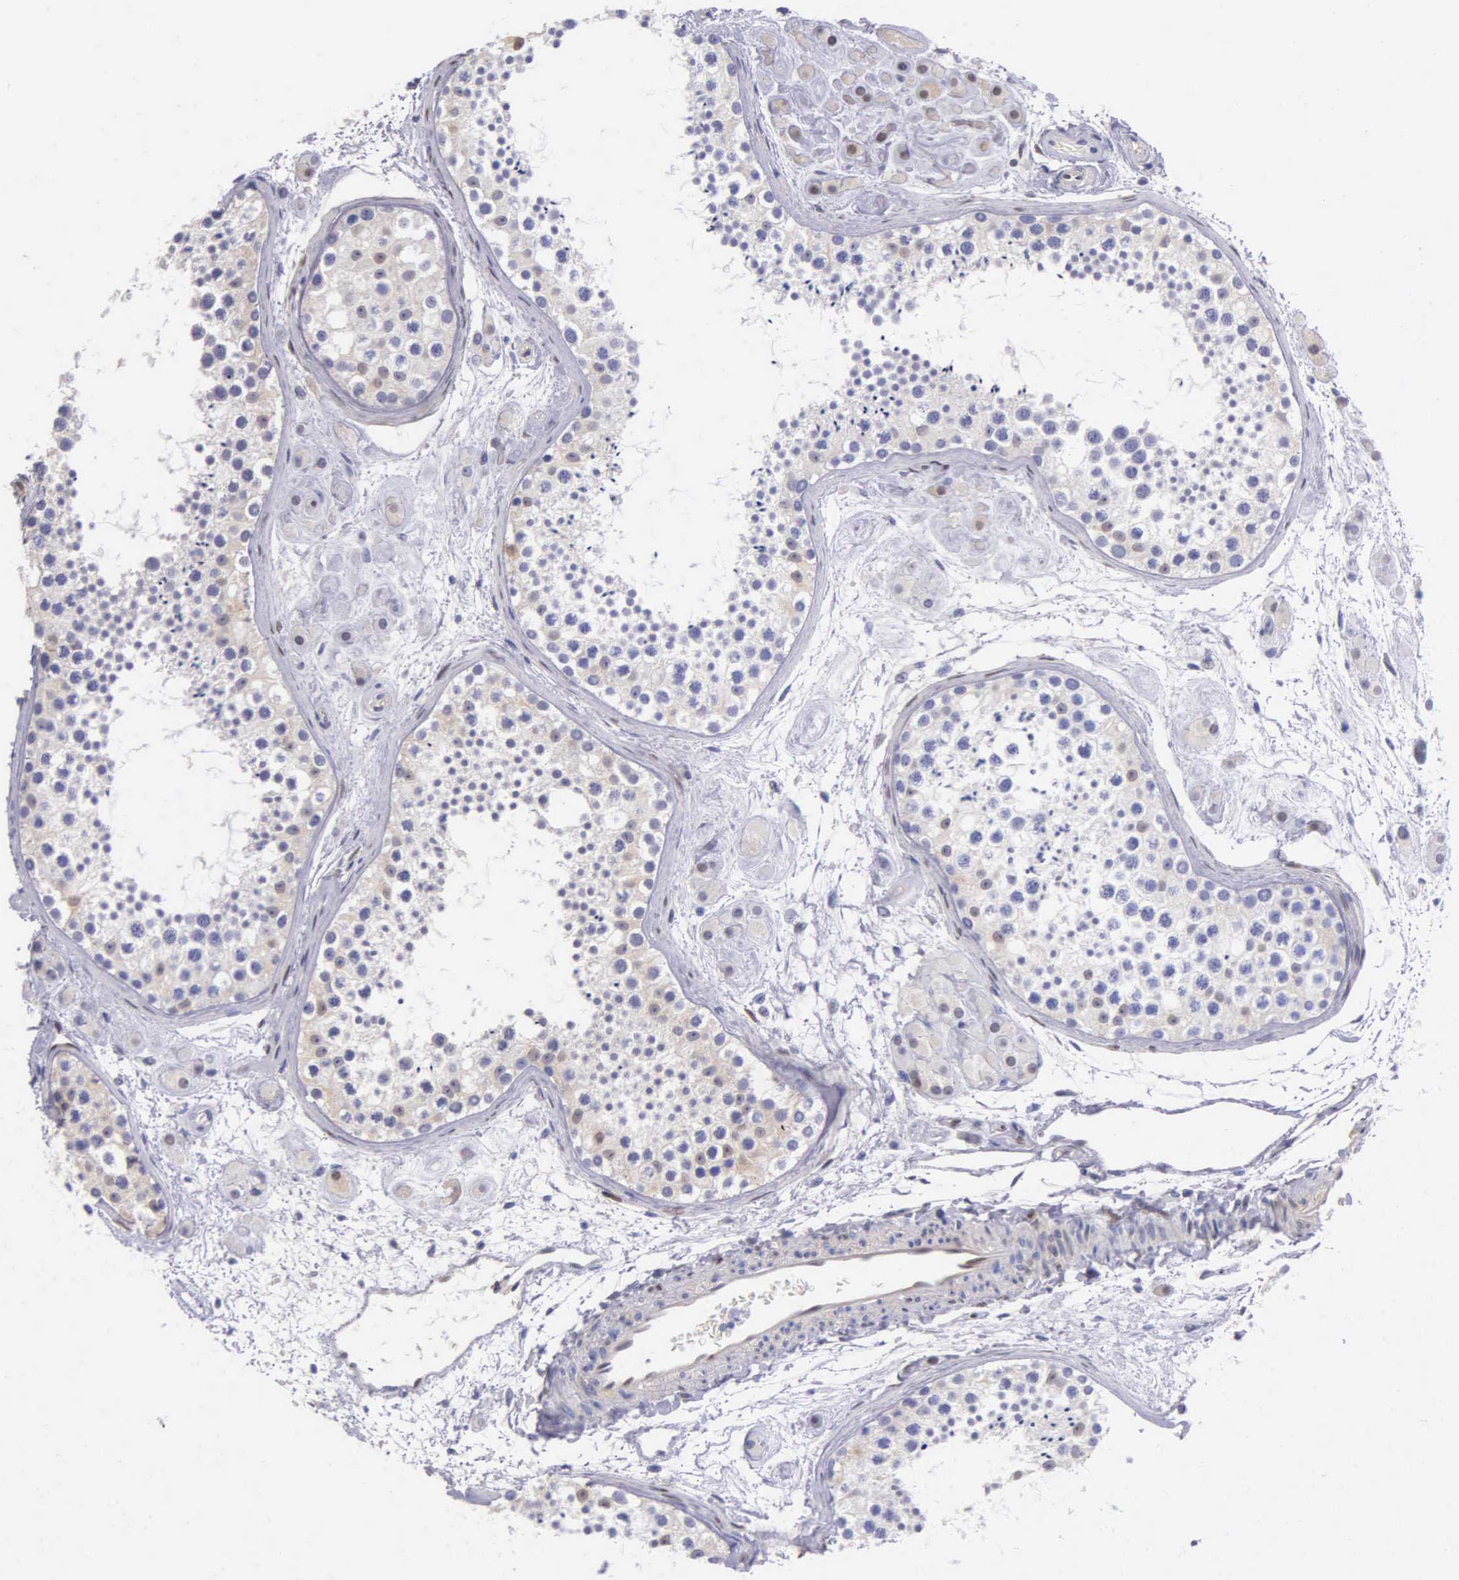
{"staining": {"intensity": "moderate", "quantity": "25%-75%", "location": "cytoplasmic/membranous"}, "tissue": "testis", "cell_type": "Cells in seminiferous ducts", "image_type": "normal", "snomed": [{"axis": "morphology", "description": "Normal tissue, NOS"}, {"axis": "topography", "description": "Testis"}], "caption": "Immunohistochemistry (IHC) photomicrograph of unremarkable testis: human testis stained using immunohistochemistry (IHC) demonstrates medium levels of moderate protein expression localized specifically in the cytoplasmic/membranous of cells in seminiferous ducts, appearing as a cytoplasmic/membranous brown color.", "gene": "GSTT2B", "patient": {"sex": "male", "age": 38}}